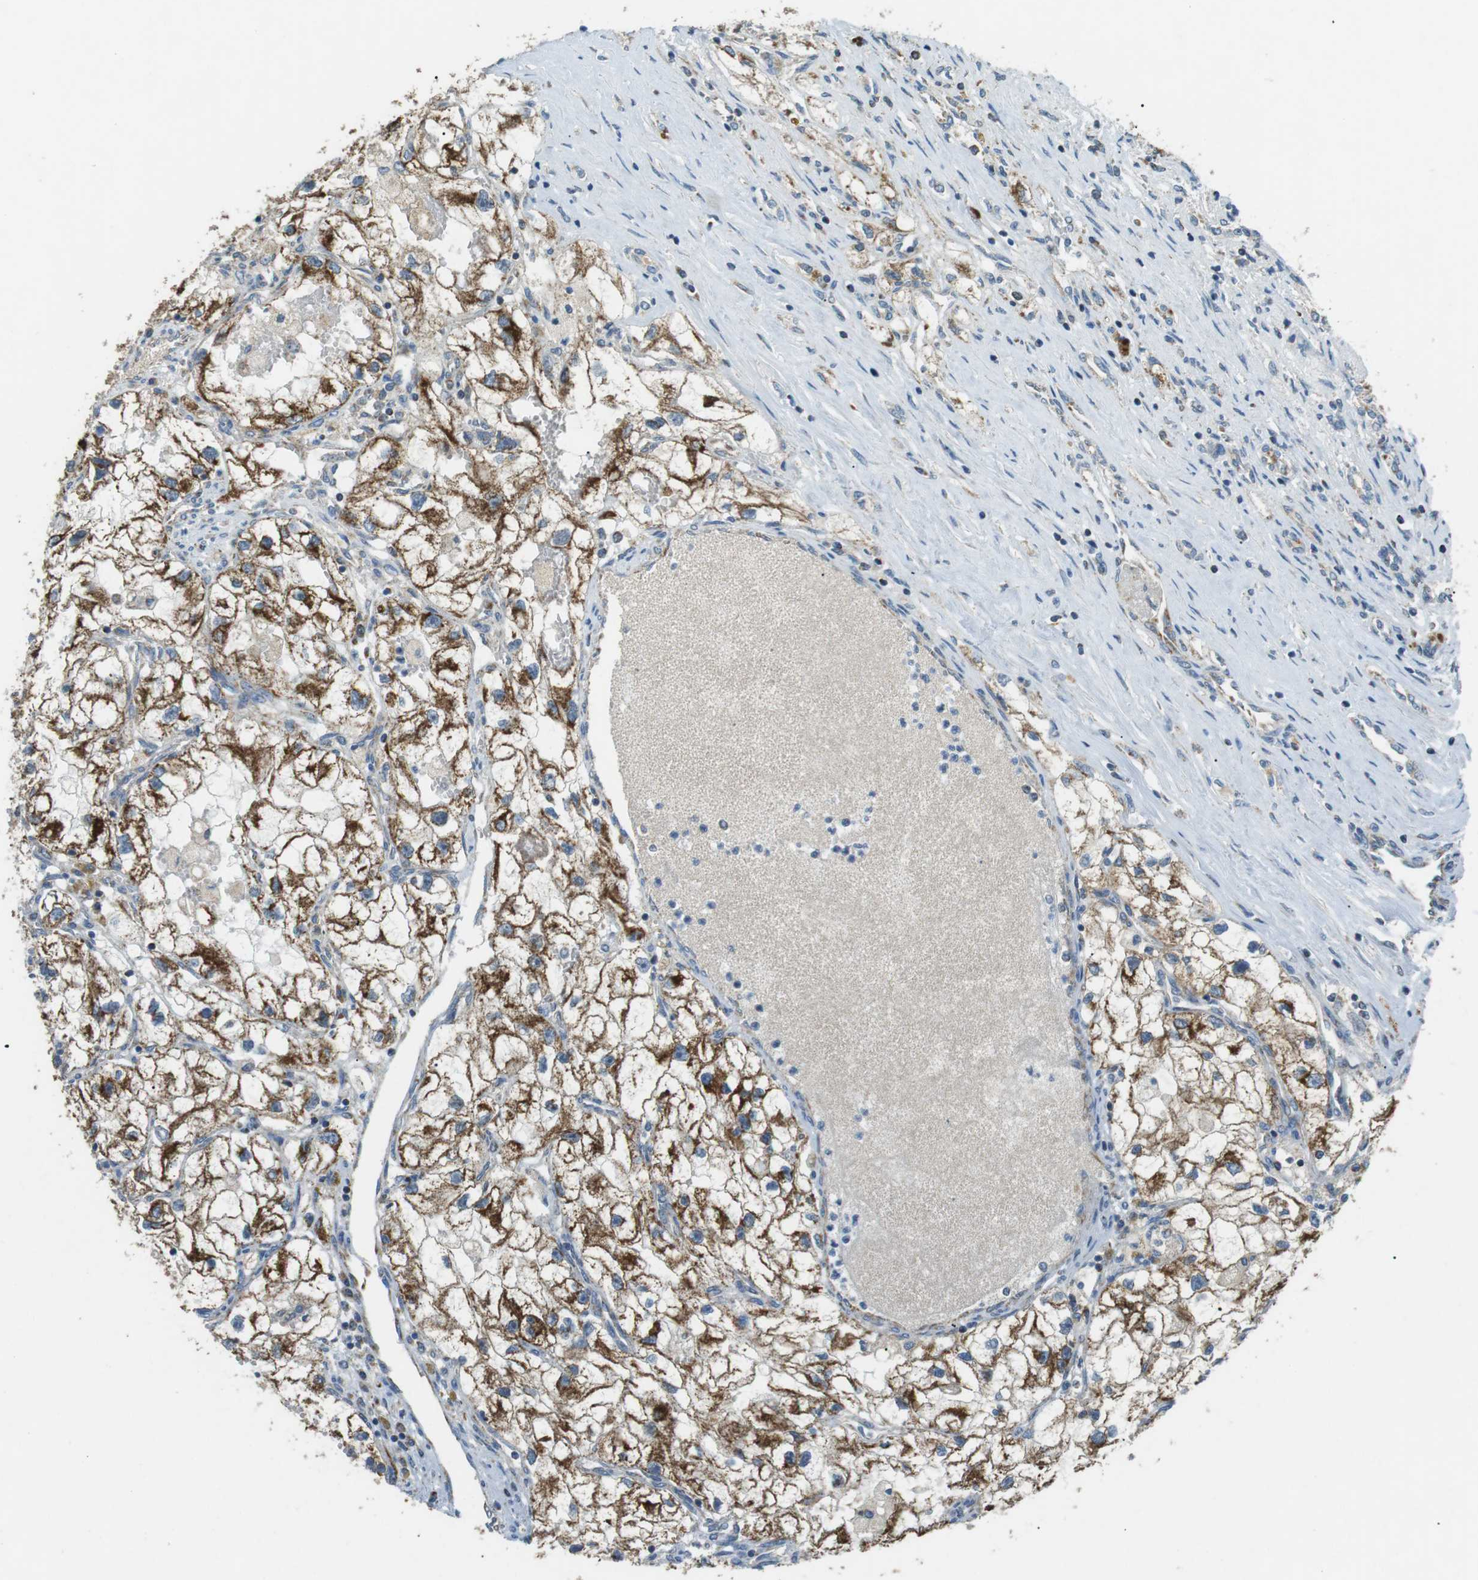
{"staining": {"intensity": "moderate", "quantity": ">75%", "location": "cytoplasmic/membranous"}, "tissue": "renal cancer", "cell_type": "Tumor cells", "image_type": "cancer", "snomed": [{"axis": "morphology", "description": "Adenocarcinoma, NOS"}, {"axis": "topography", "description": "Kidney"}], "caption": "Brown immunohistochemical staining in human renal cancer displays moderate cytoplasmic/membranous staining in about >75% of tumor cells. (DAB (3,3'-diaminobenzidine) = brown stain, brightfield microscopy at high magnification).", "gene": "BACE1", "patient": {"sex": "female", "age": 70}}